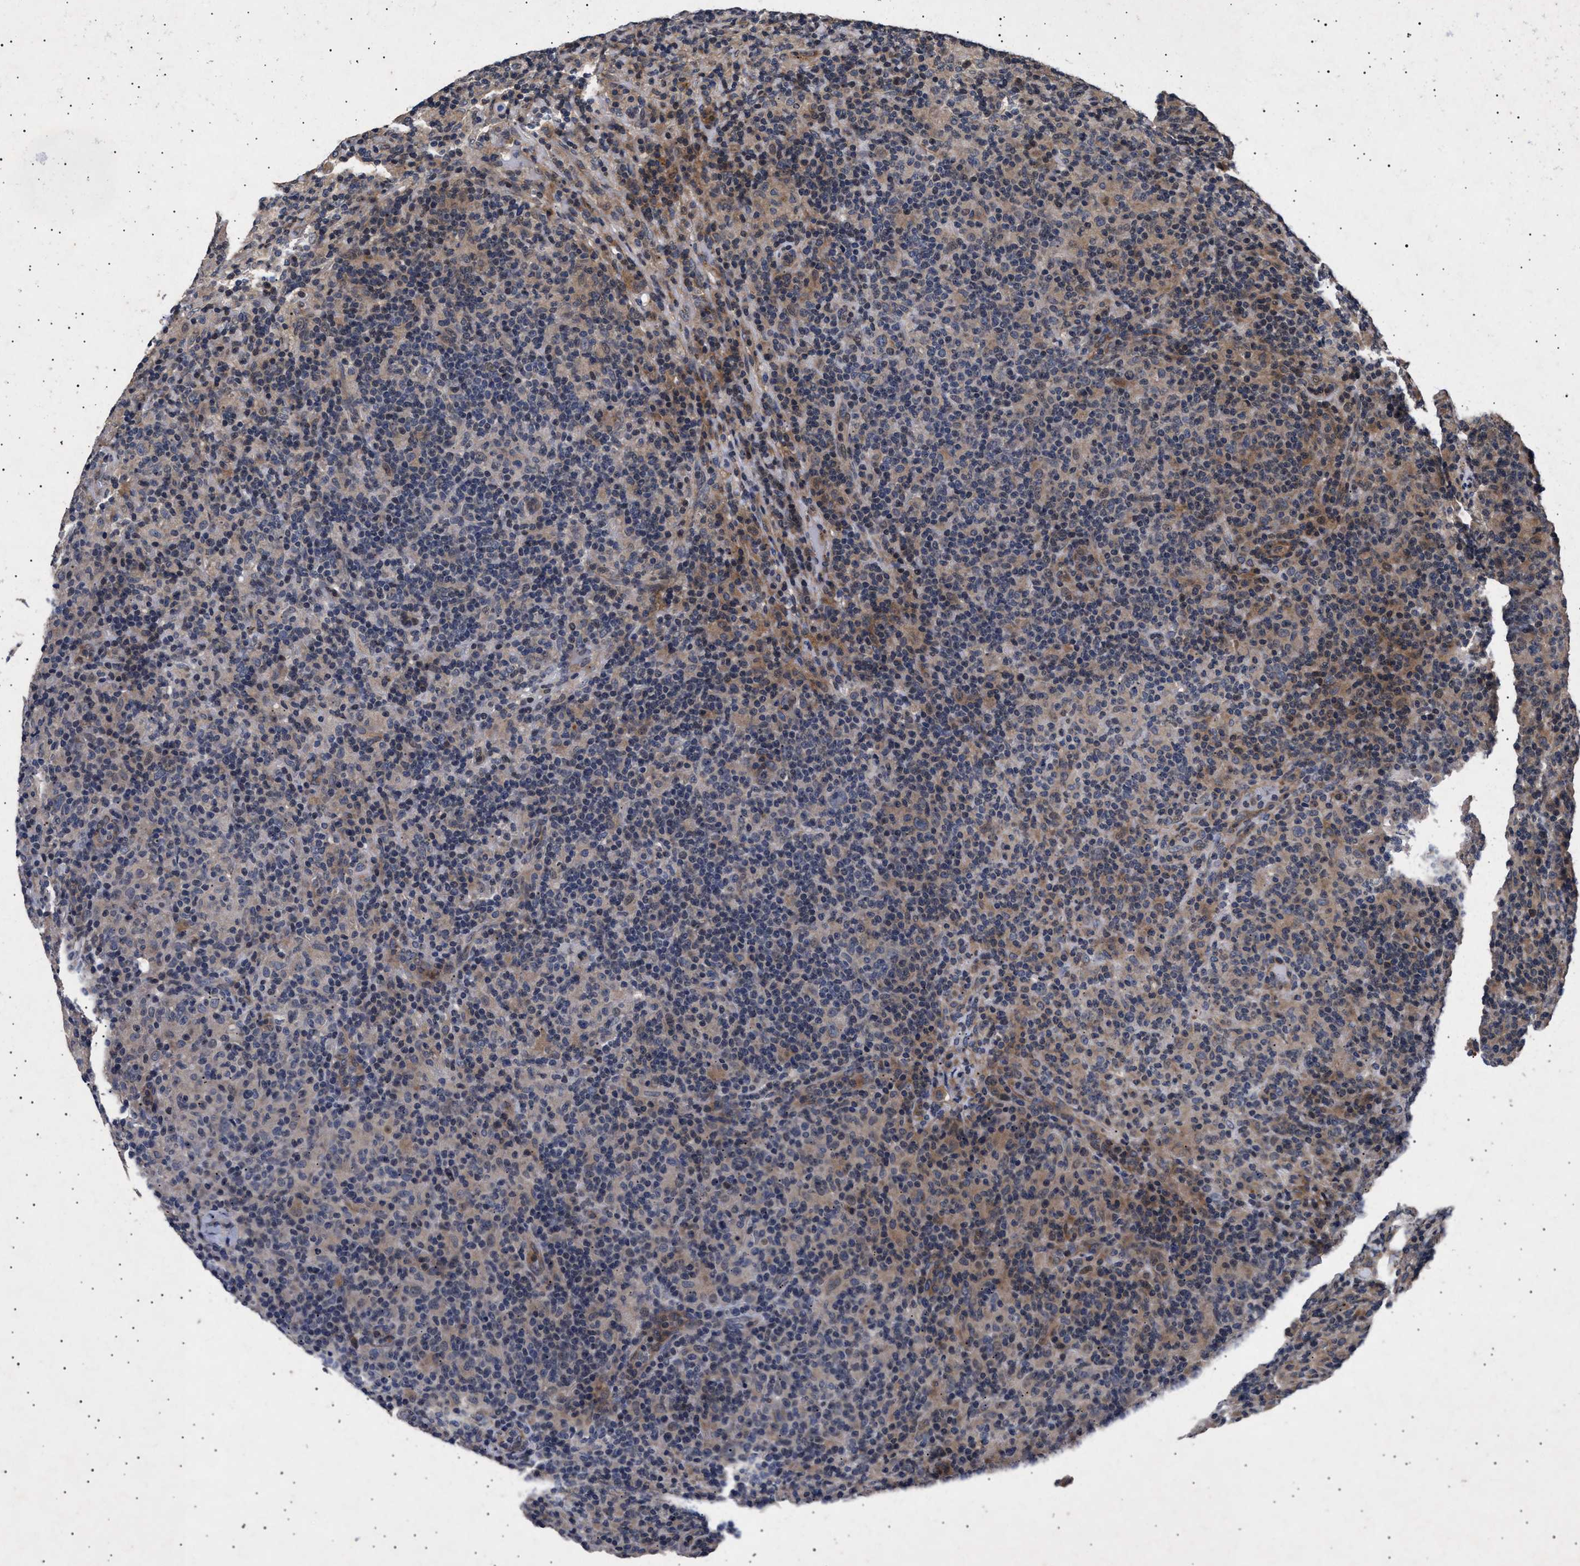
{"staining": {"intensity": "weak", "quantity": "<25%", "location": "cytoplasmic/membranous"}, "tissue": "lymphoma", "cell_type": "Tumor cells", "image_type": "cancer", "snomed": [{"axis": "morphology", "description": "Hodgkin's disease, NOS"}, {"axis": "topography", "description": "Lymph node"}], "caption": "A high-resolution photomicrograph shows immunohistochemistry staining of Hodgkin's disease, which demonstrates no significant expression in tumor cells.", "gene": "ITGB5", "patient": {"sex": "male", "age": 70}}